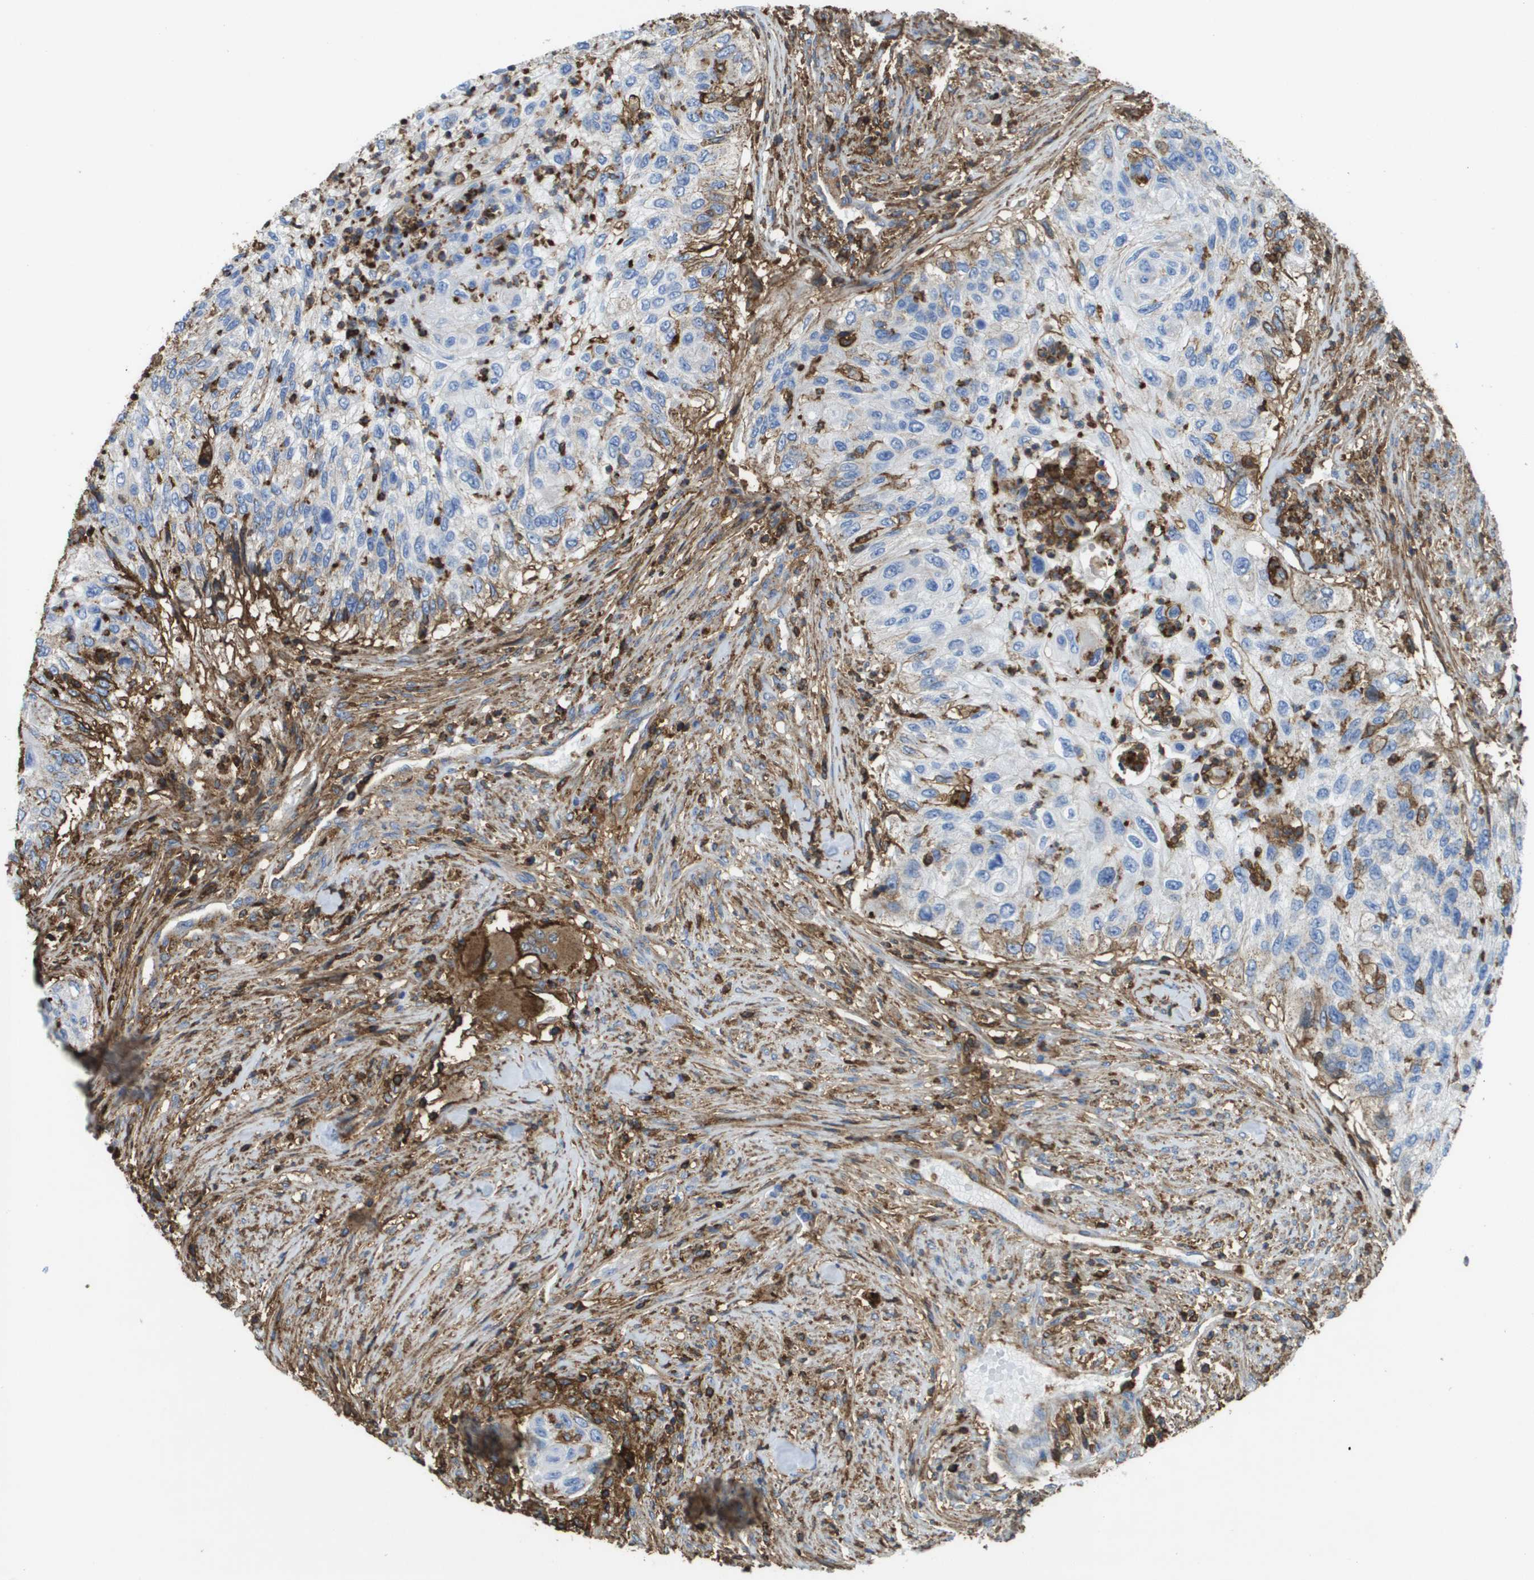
{"staining": {"intensity": "negative", "quantity": "none", "location": "none"}, "tissue": "urothelial cancer", "cell_type": "Tumor cells", "image_type": "cancer", "snomed": [{"axis": "morphology", "description": "Urothelial carcinoma, High grade"}, {"axis": "topography", "description": "Urinary bladder"}], "caption": "This is a micrograph of immunohistochemistry (IHC) staining of urothelial cancer, which shows no positivity in tumor cells. (DAB (3,3'-diaminobenzidine) immunohistochemistry (IHC) visualized using brightfield microscopy, high magnification).", "gene": "PASK", "patient": {"sex": "female", "age": 60}}